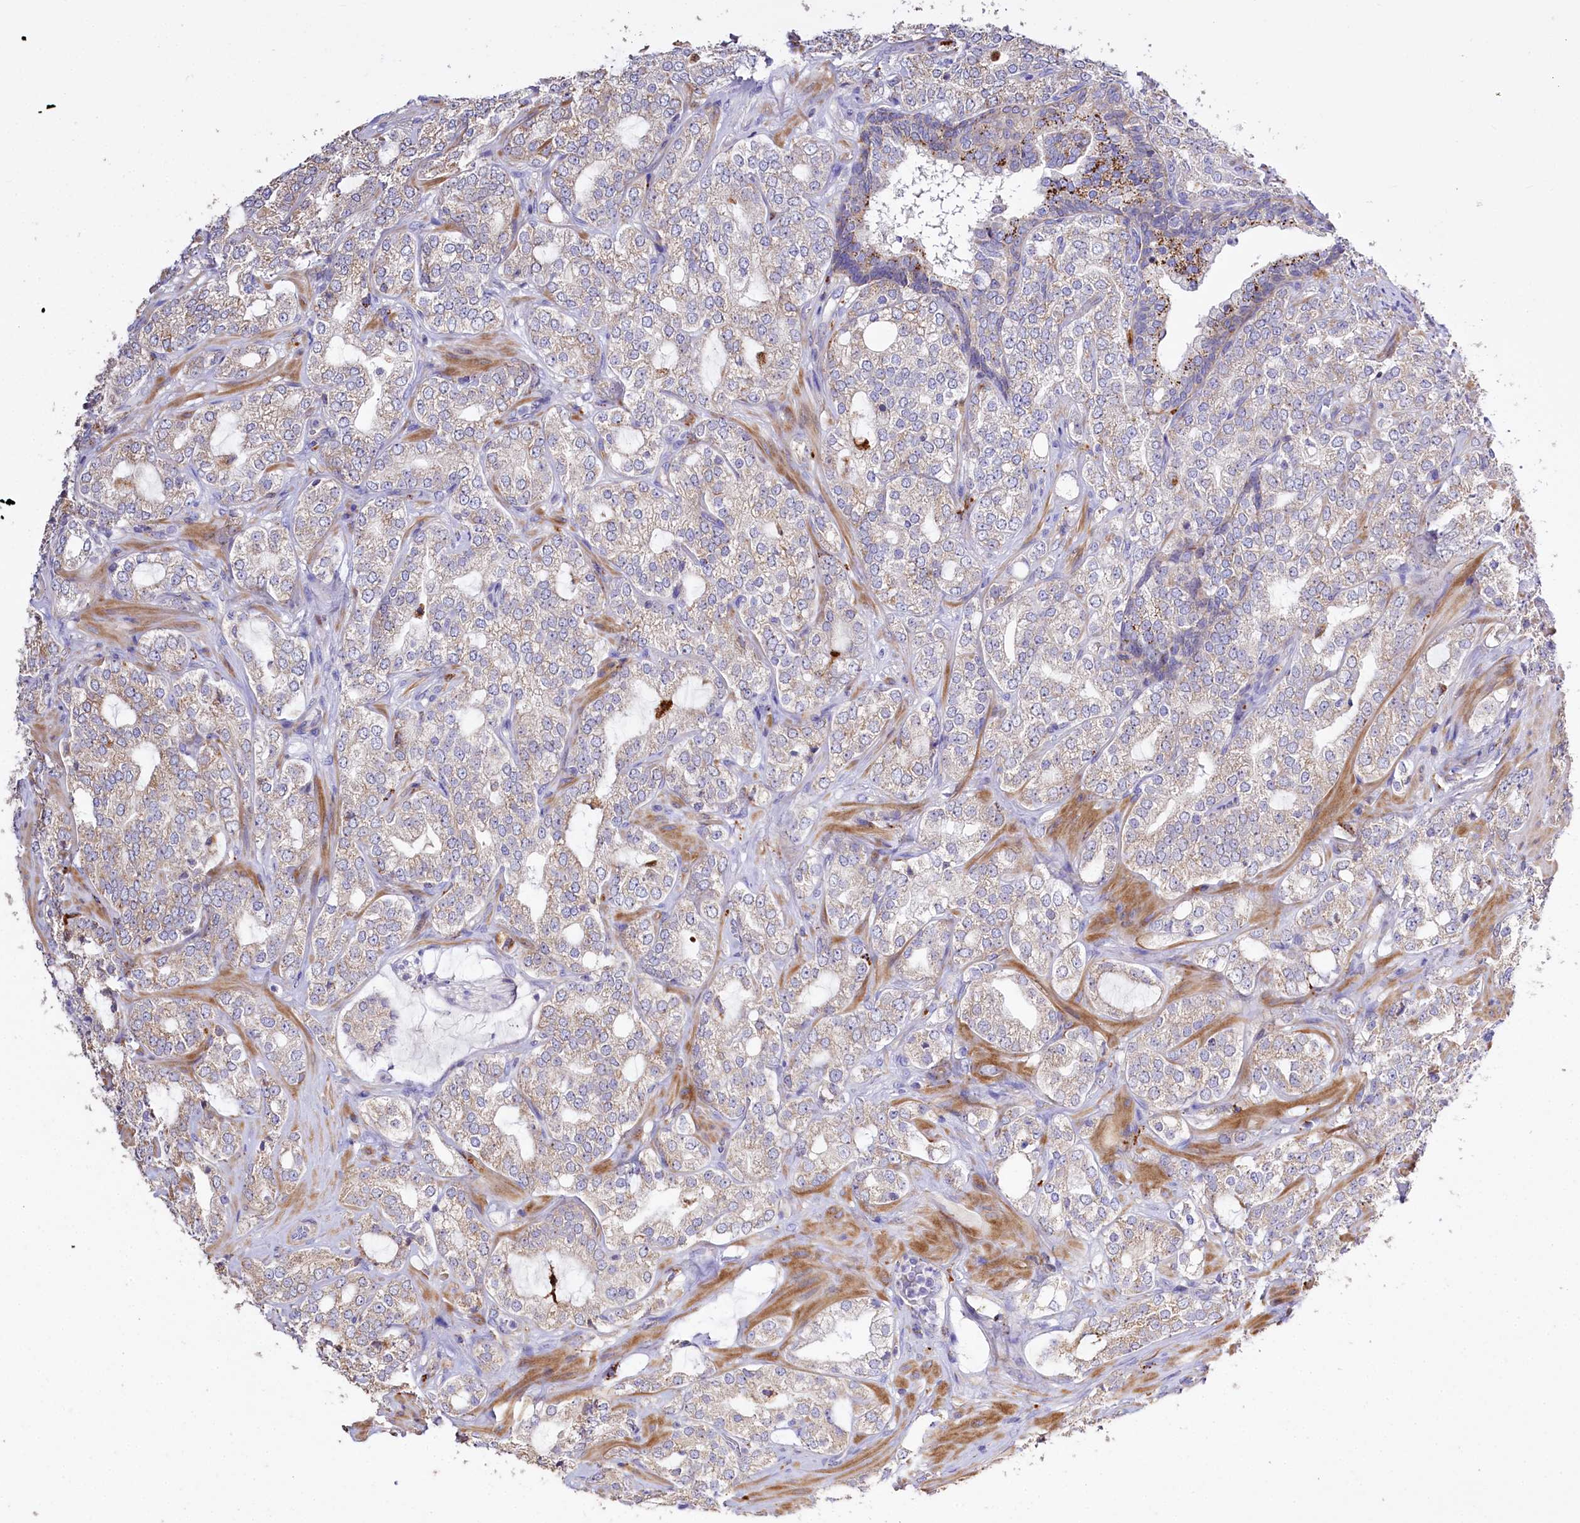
{"staining": {"intensity": "weak", "quantity": "<25%", "location": "cytoplasmic/membranous"}, "tissue": "prostate cancer", "cell_type": "Tumor cells", "image_type": "cancer", "snomed": [{"axis": "morphology", "description": "Adenocarcinoma, High grade"}, {"axis": "topography", "description": "Prostate"}], "caption": "Tumor cells show no significant protein staining in adenocarcinoma (high-grade) (prostate).", "gene": "PTER", "patient": {"sex": "male", "age": 64}}